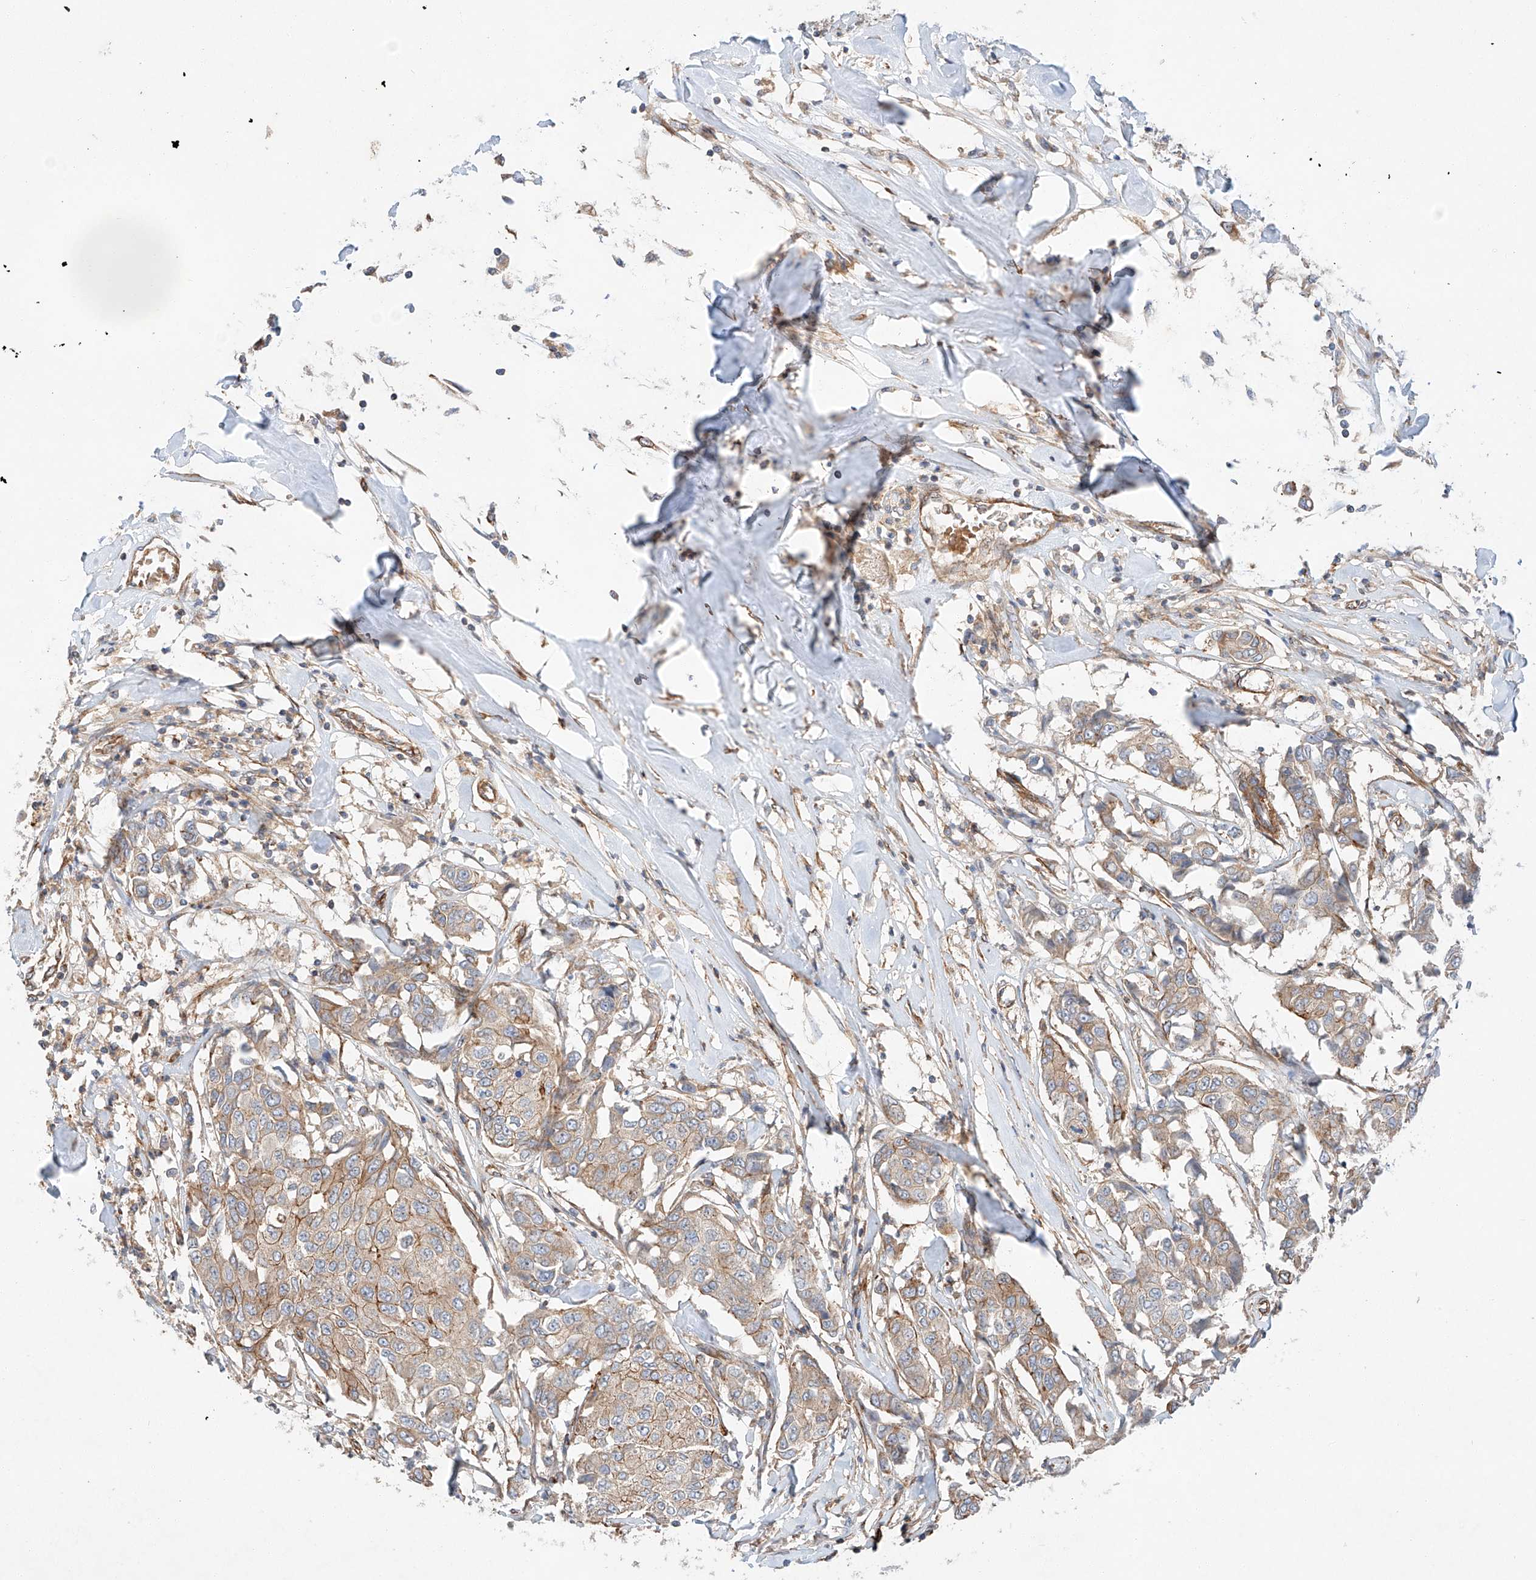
{"staining": {"intensity": "moderate", "quantity": "<25%", "location": "cytoplasmic/membranous"}, "tissue": "breast cancer", "cell_type": "Tumor cells", "image_type": "cancer", "snomed": [{"axis": "morphology", "description": "Duct carcinoma"}, {"axis": "topography", "description": "Breast"}], "caption": "DAB immunohistochemical staining of human intraductal carcinoma (breast) displays moderate cytoplasmic/membranous protein expression in about <25% of tumor cells.", "gene": "MINDY4", "patient": {"sex": "female", "age": 80}}